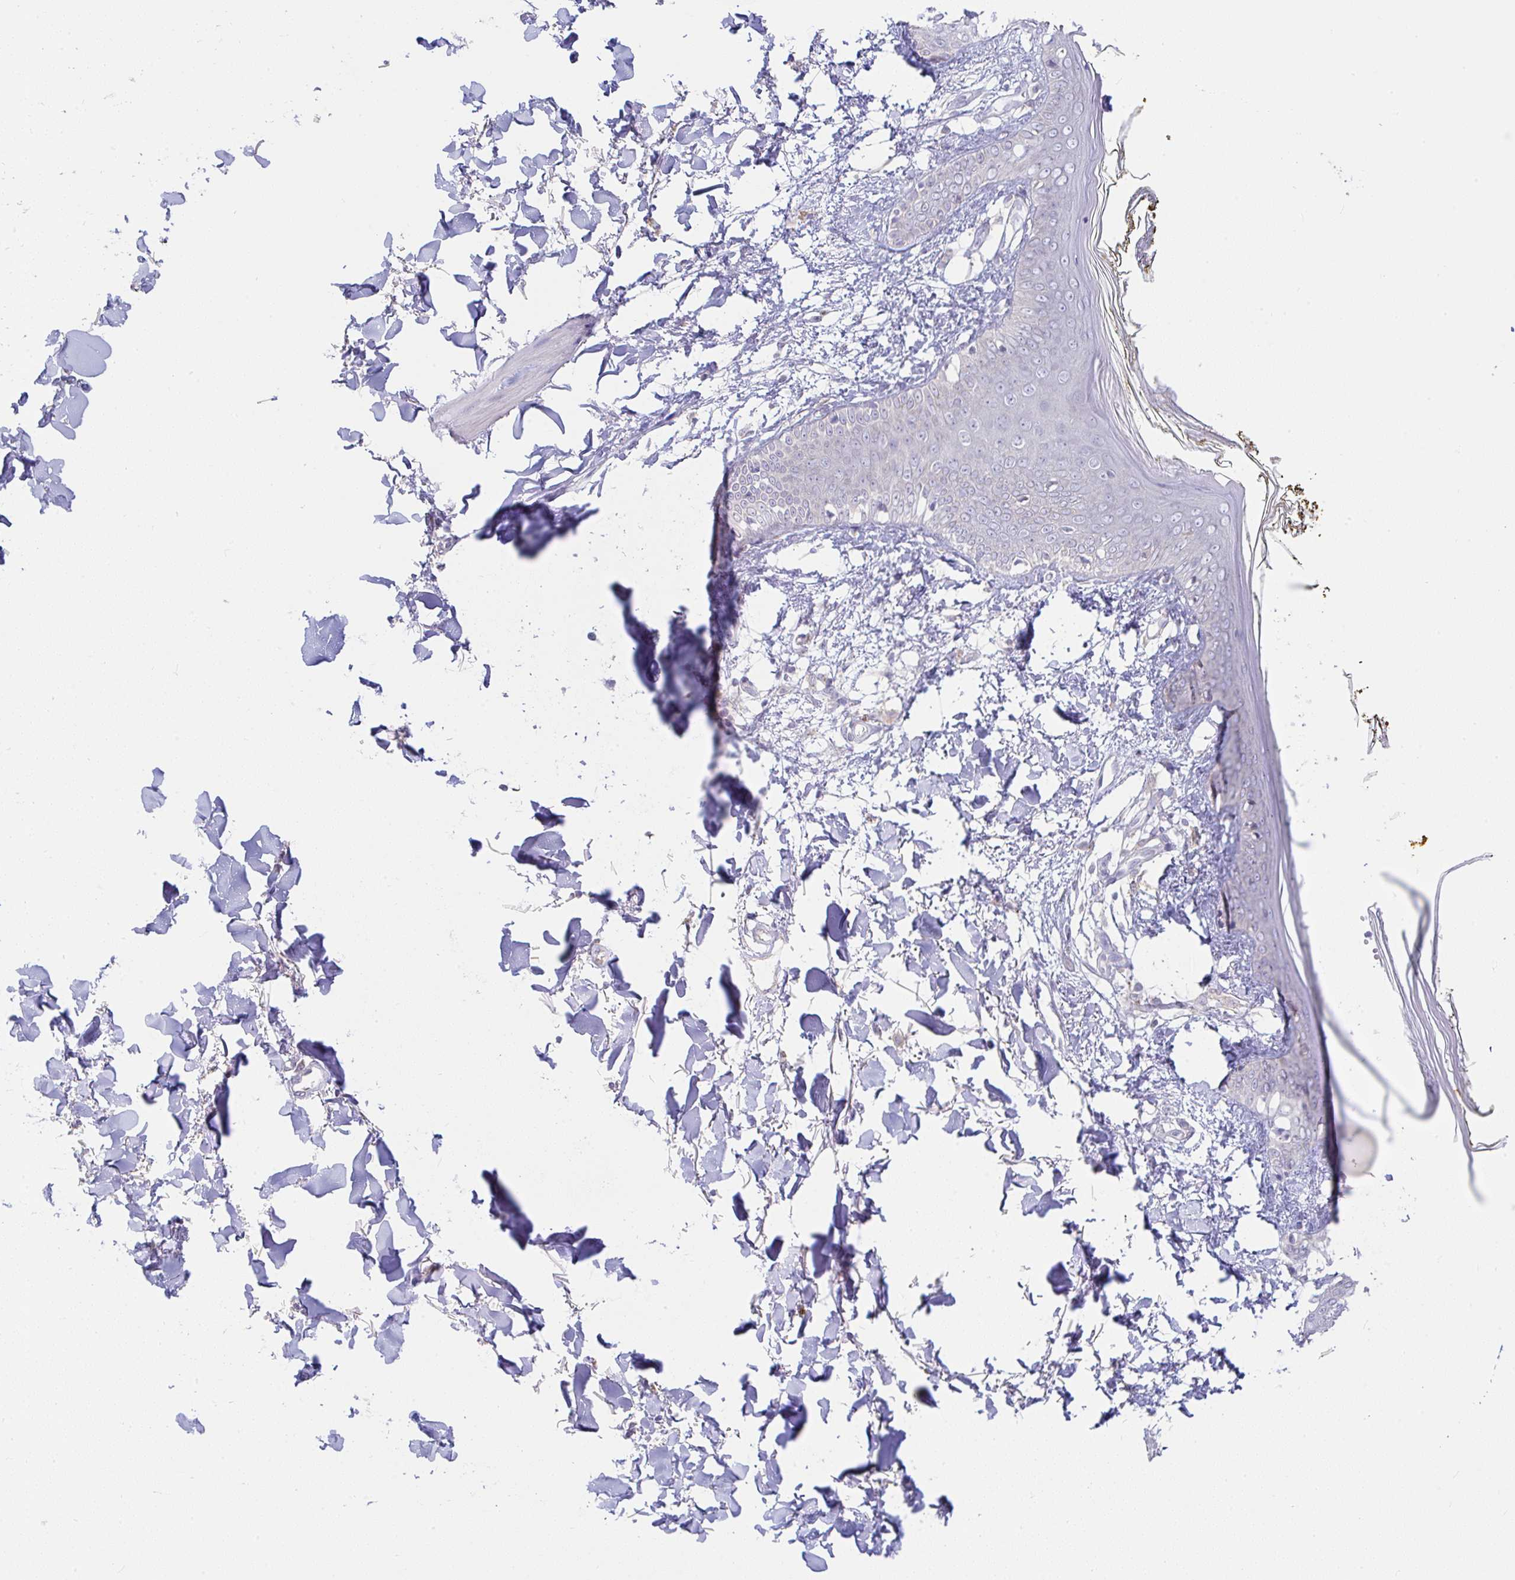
{"staining": {"intensity": "negative", "quantity": "none", "location": "none"}, "tissue": "skin", "cell_type": "Fibroblasts", "image_type": "normal", "snomed": [{"axis": "morphology", "description": "Normal tissue, NOS"}, {"axis": "topography", "description": "Skin"}], "caption": "Immunohistochemistry histopathology image of unremarkable skin stained for a protein (brown), which demonstrates no positivity in fibroblasts.", "gene": "DERL2", "patient": {"sex": "female", "age": 34}}